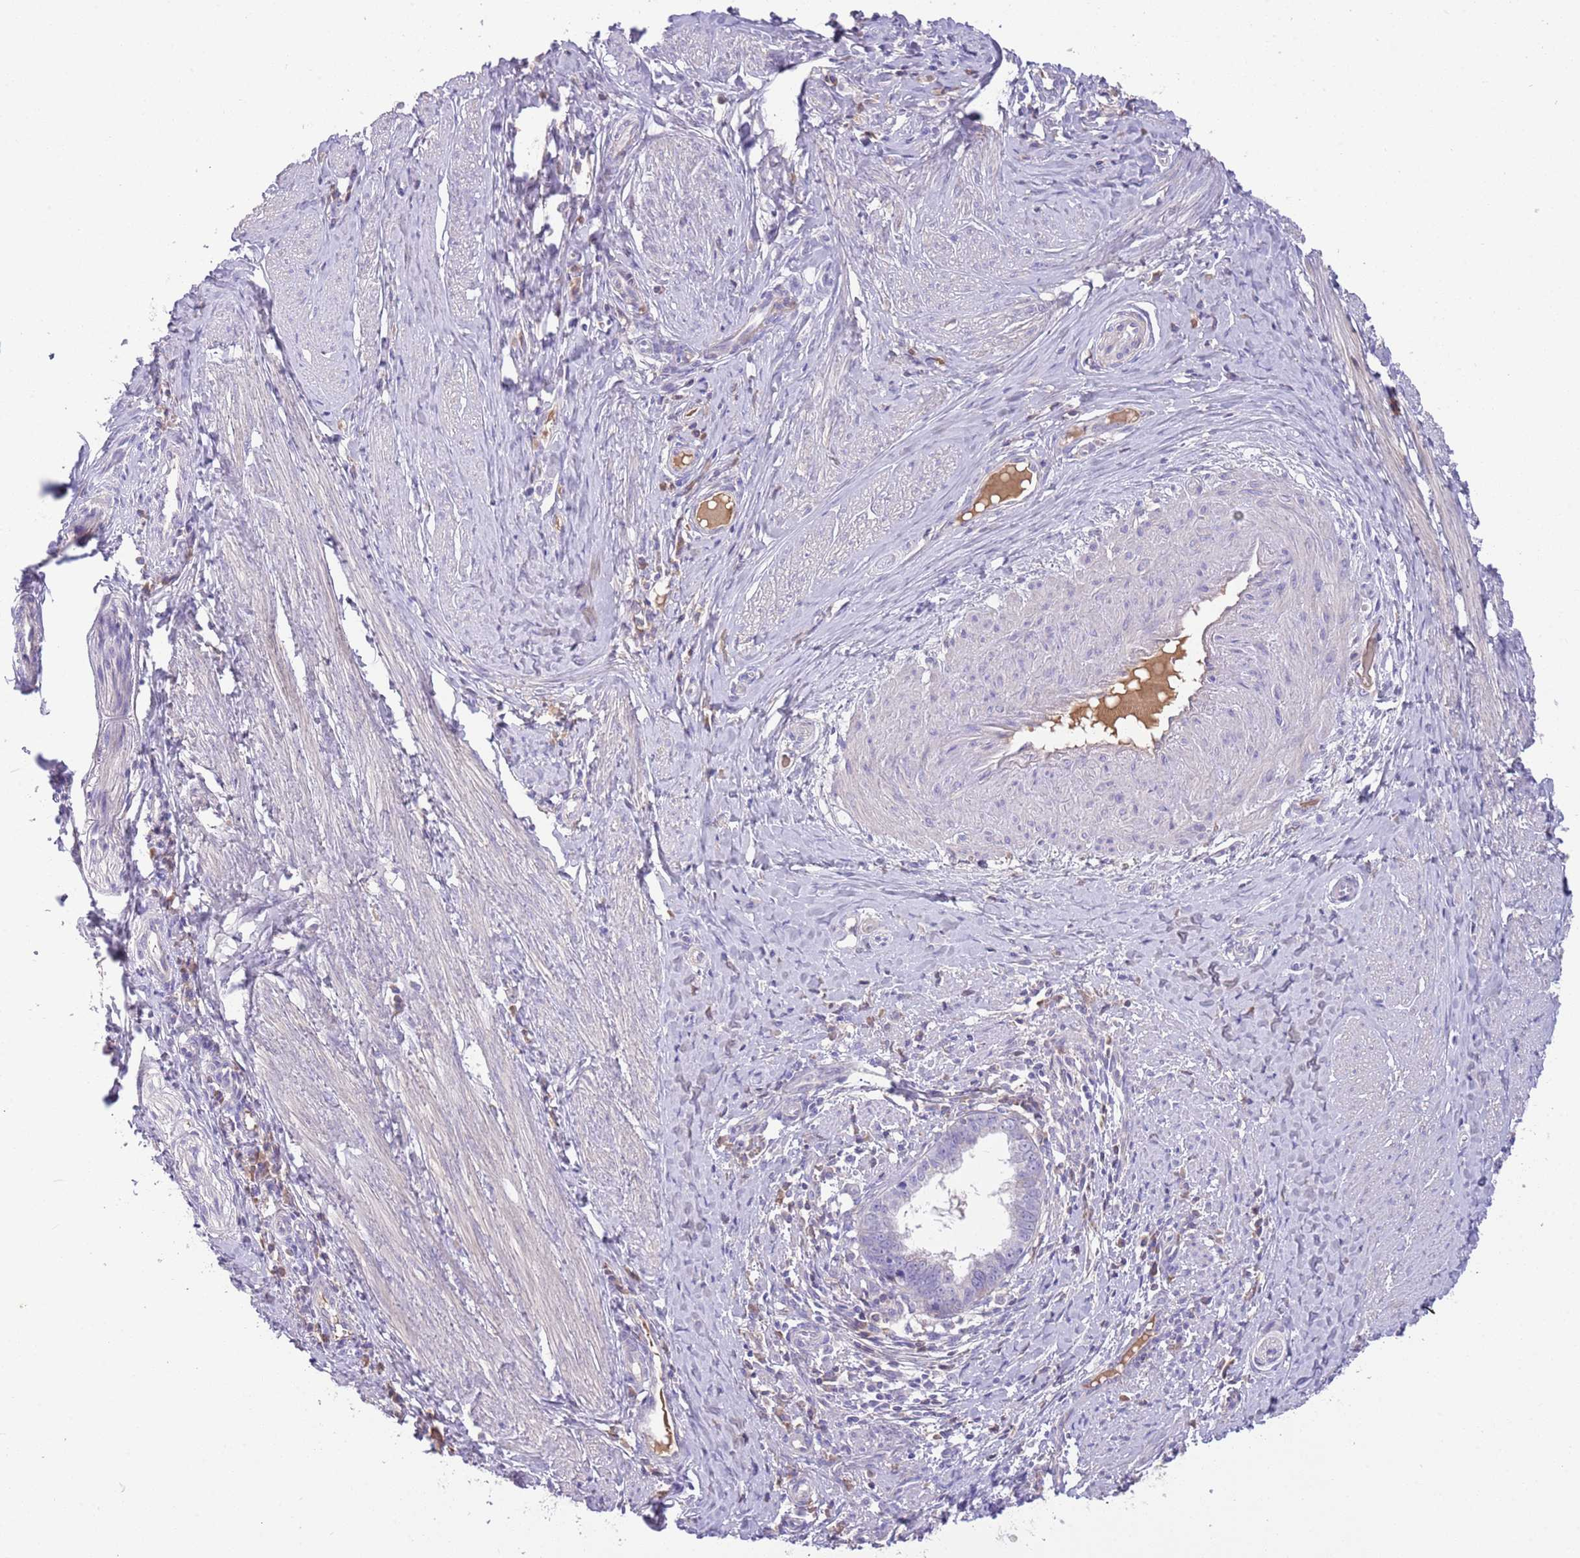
{"staining": {"intensity": "negative", "quantity": "none", "location": "none"}, "tissue": "cervical cancer", "cell_type": "Tumor cells", "image_type": "cancer", "snomed": [{"axis": "morphology", "description": "Adenocarcinoma, NOS"}, {"axis": "topography", "description": "Cervix"}], "caption": "The image reveals no significant staining in tumor cells of adenocarcinoma (cervical).", "gene": "IGFL4", "patient": {"sex": "female", "age": 36}}